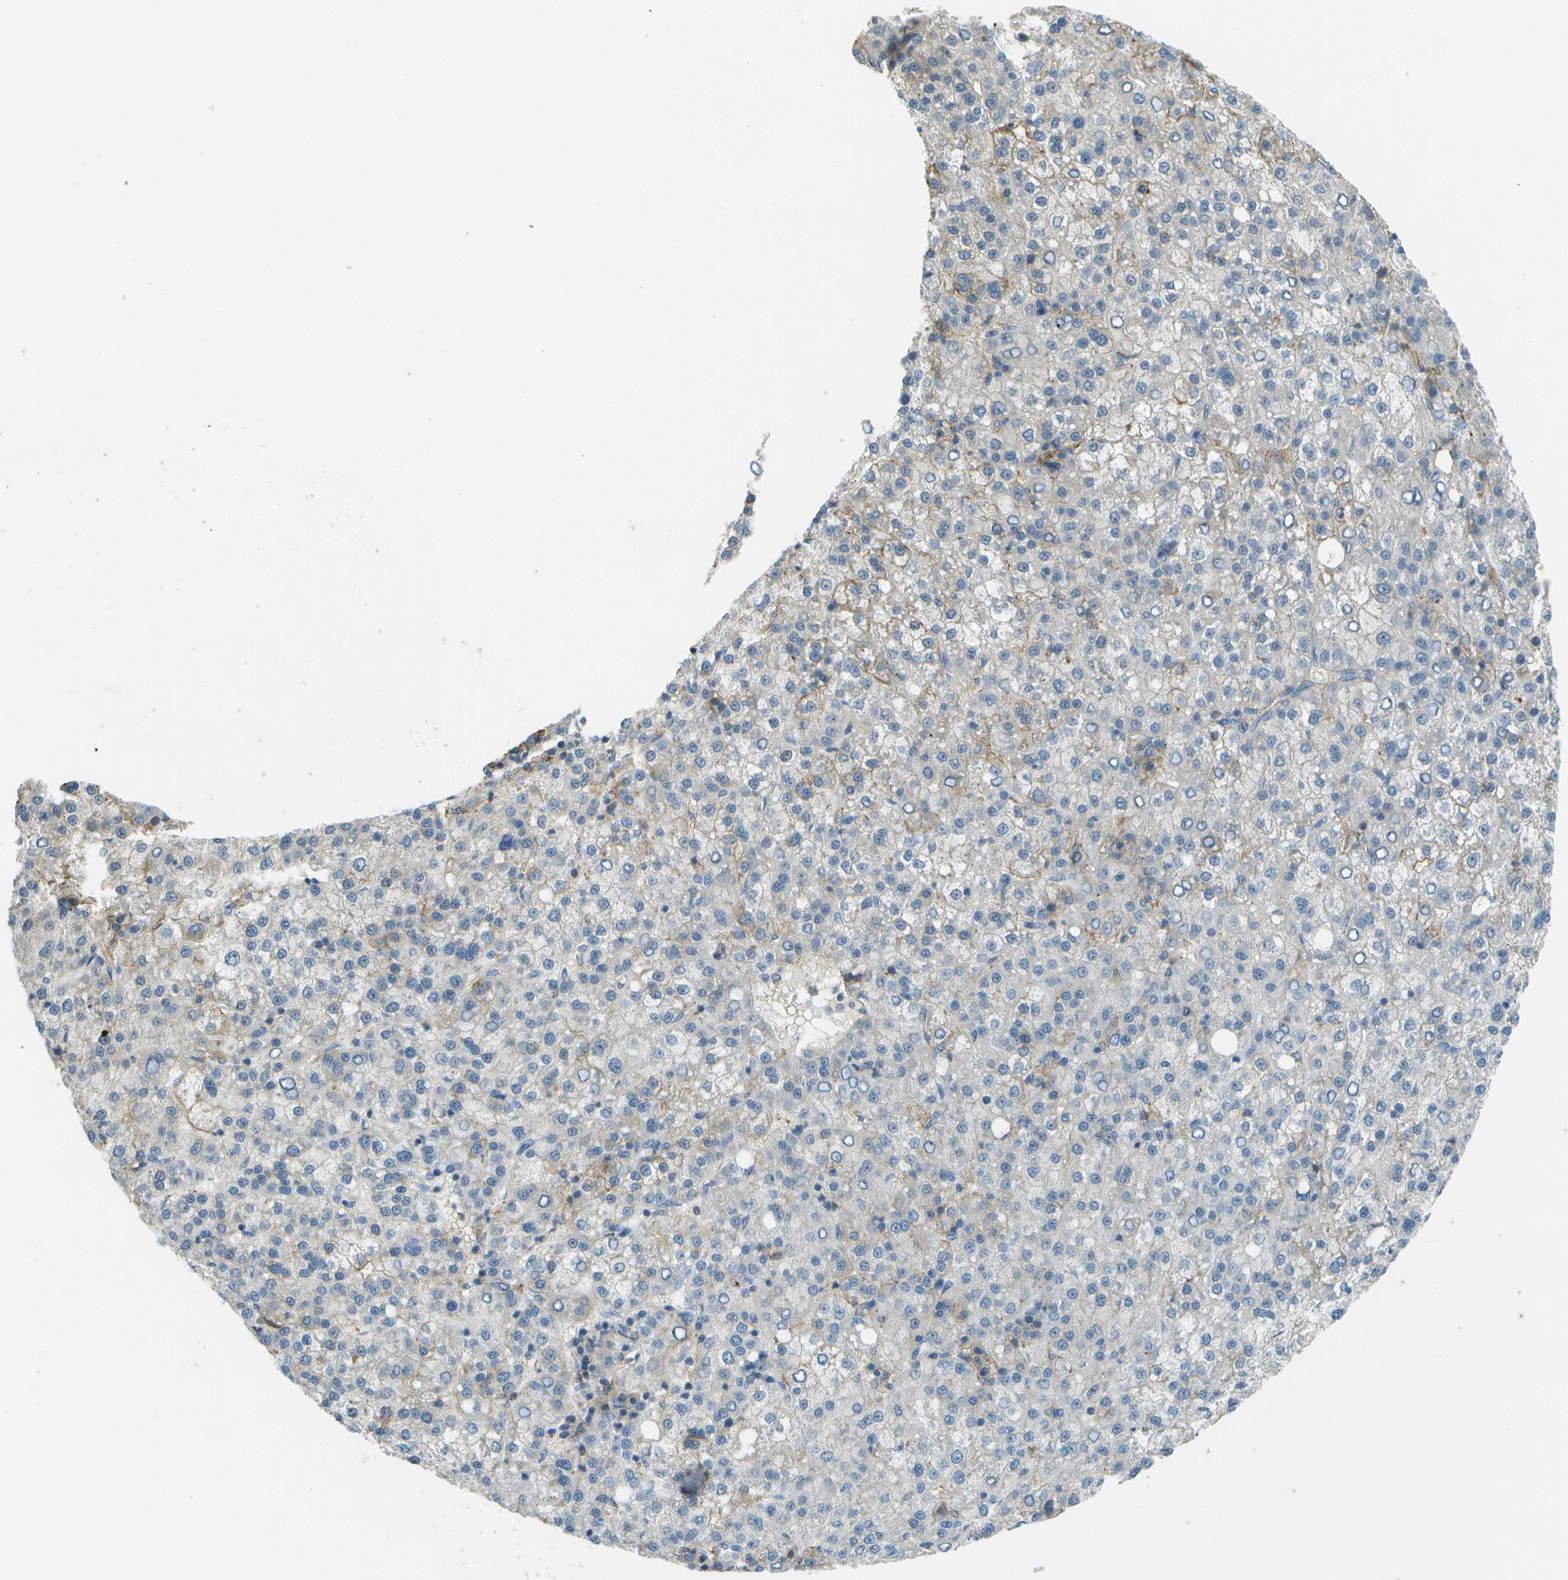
{"staining": {"intensity": "negative", "quantity": "none", "location": "none"}, "tissue": "liver cancer", "cell_type": "Tumor cells", "image_type": "cancer", "snomed": [{"axis": "morphology", "description": "Carcinoma, Hepatocellular, NOS"}, {"axis": "topography", "description": "Liver"}], "caption": "Tumor cells are negative for brown protein staining in liver hepatocellular carcinoma. (Brightfield microscopy of DAB immunohistochemistry (IHC) at high magnification).", "gene": "LRRC66", "patient": {"sex": "female", "age": 58}}